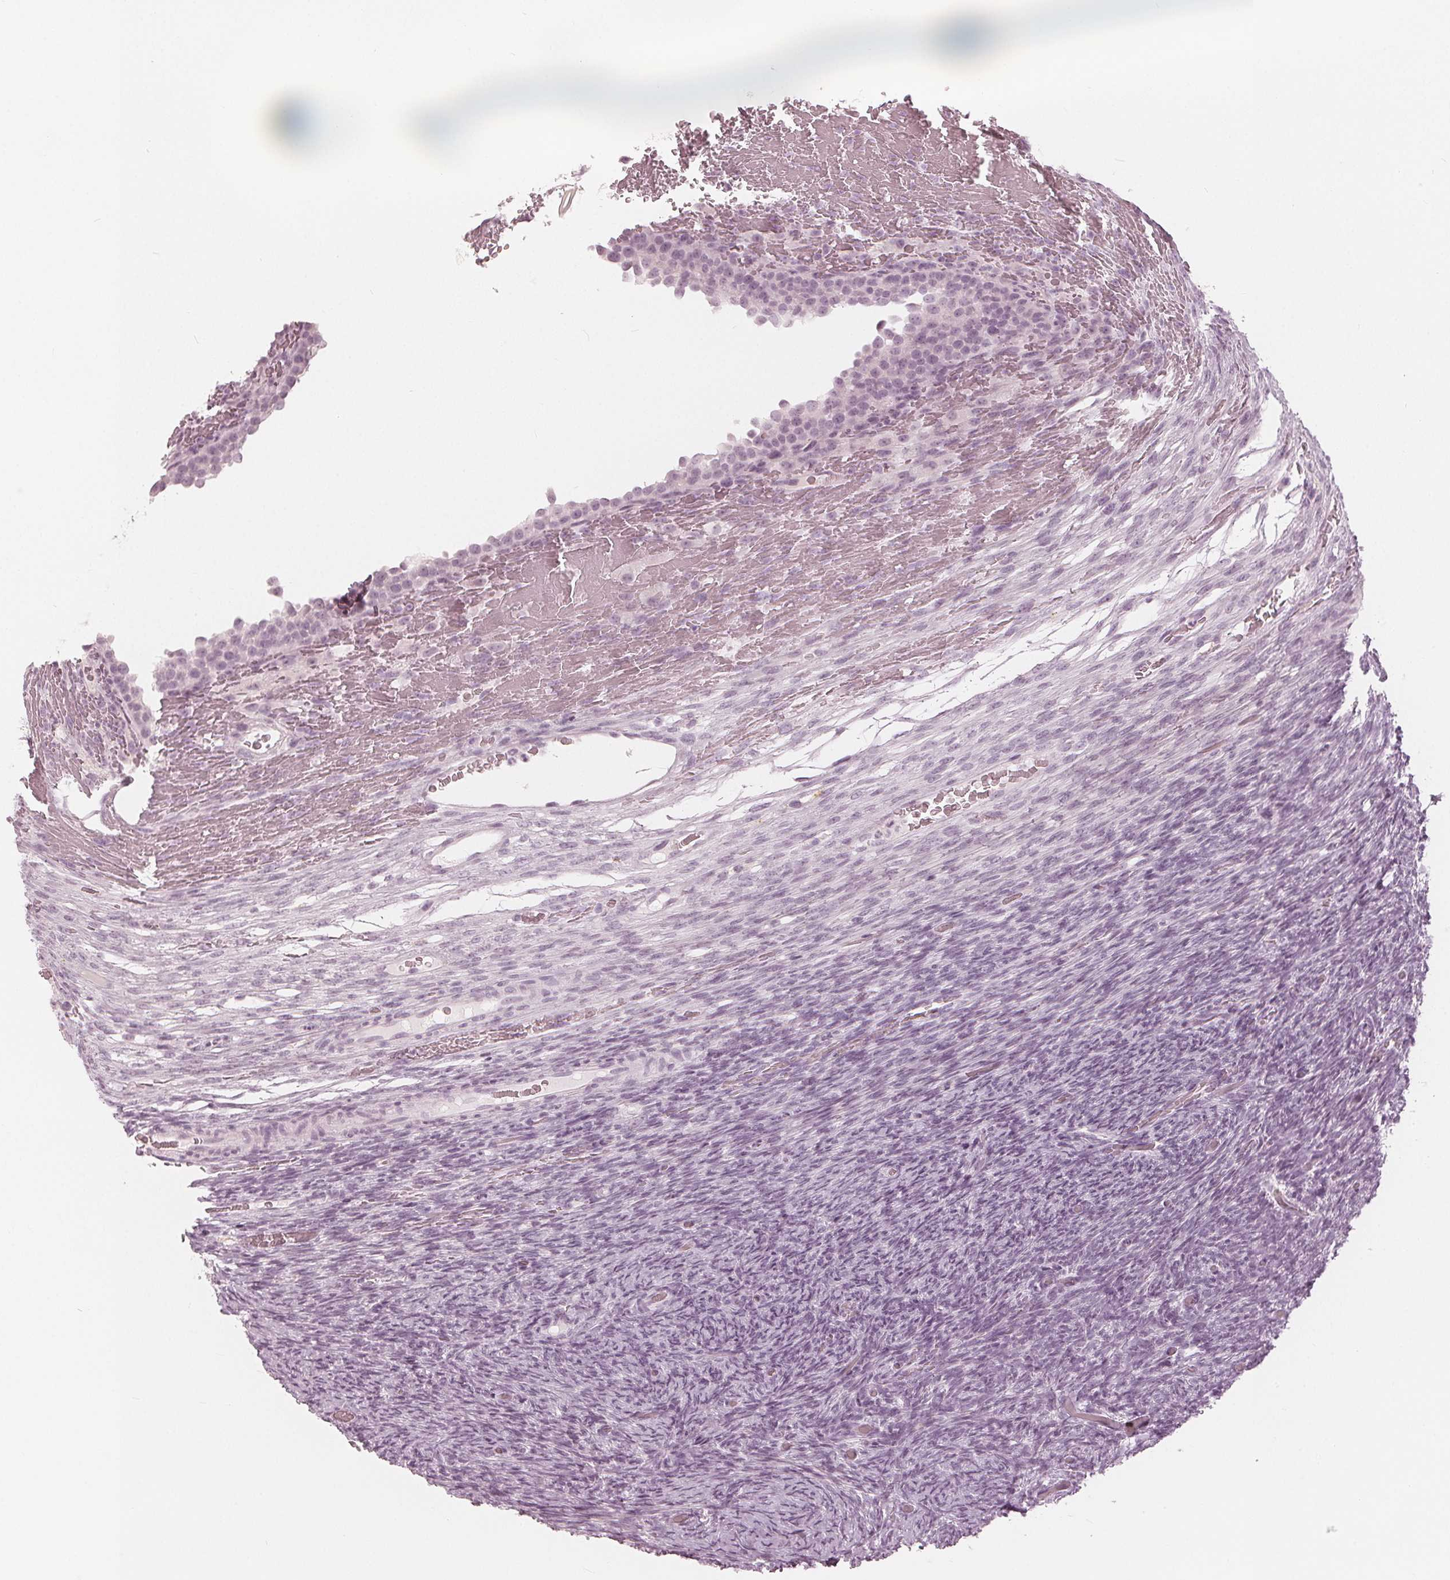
{"staining": {"intensity": "negative", "quantity": "none", "location": "none"}, "tissue": "ovary", "cell_type": "Follicle cells", "image_type": "normal", "snomed": [{"axis": "morphology", "description": "Normal tissue, NOS"}, {"axis": "topography", "description": "Ovary"}], "caption": "Follicle cells are negative for brown protein staining in benign ovary.", "gene": "PAEP", "patient": {"sex": "female", "age": 34}}